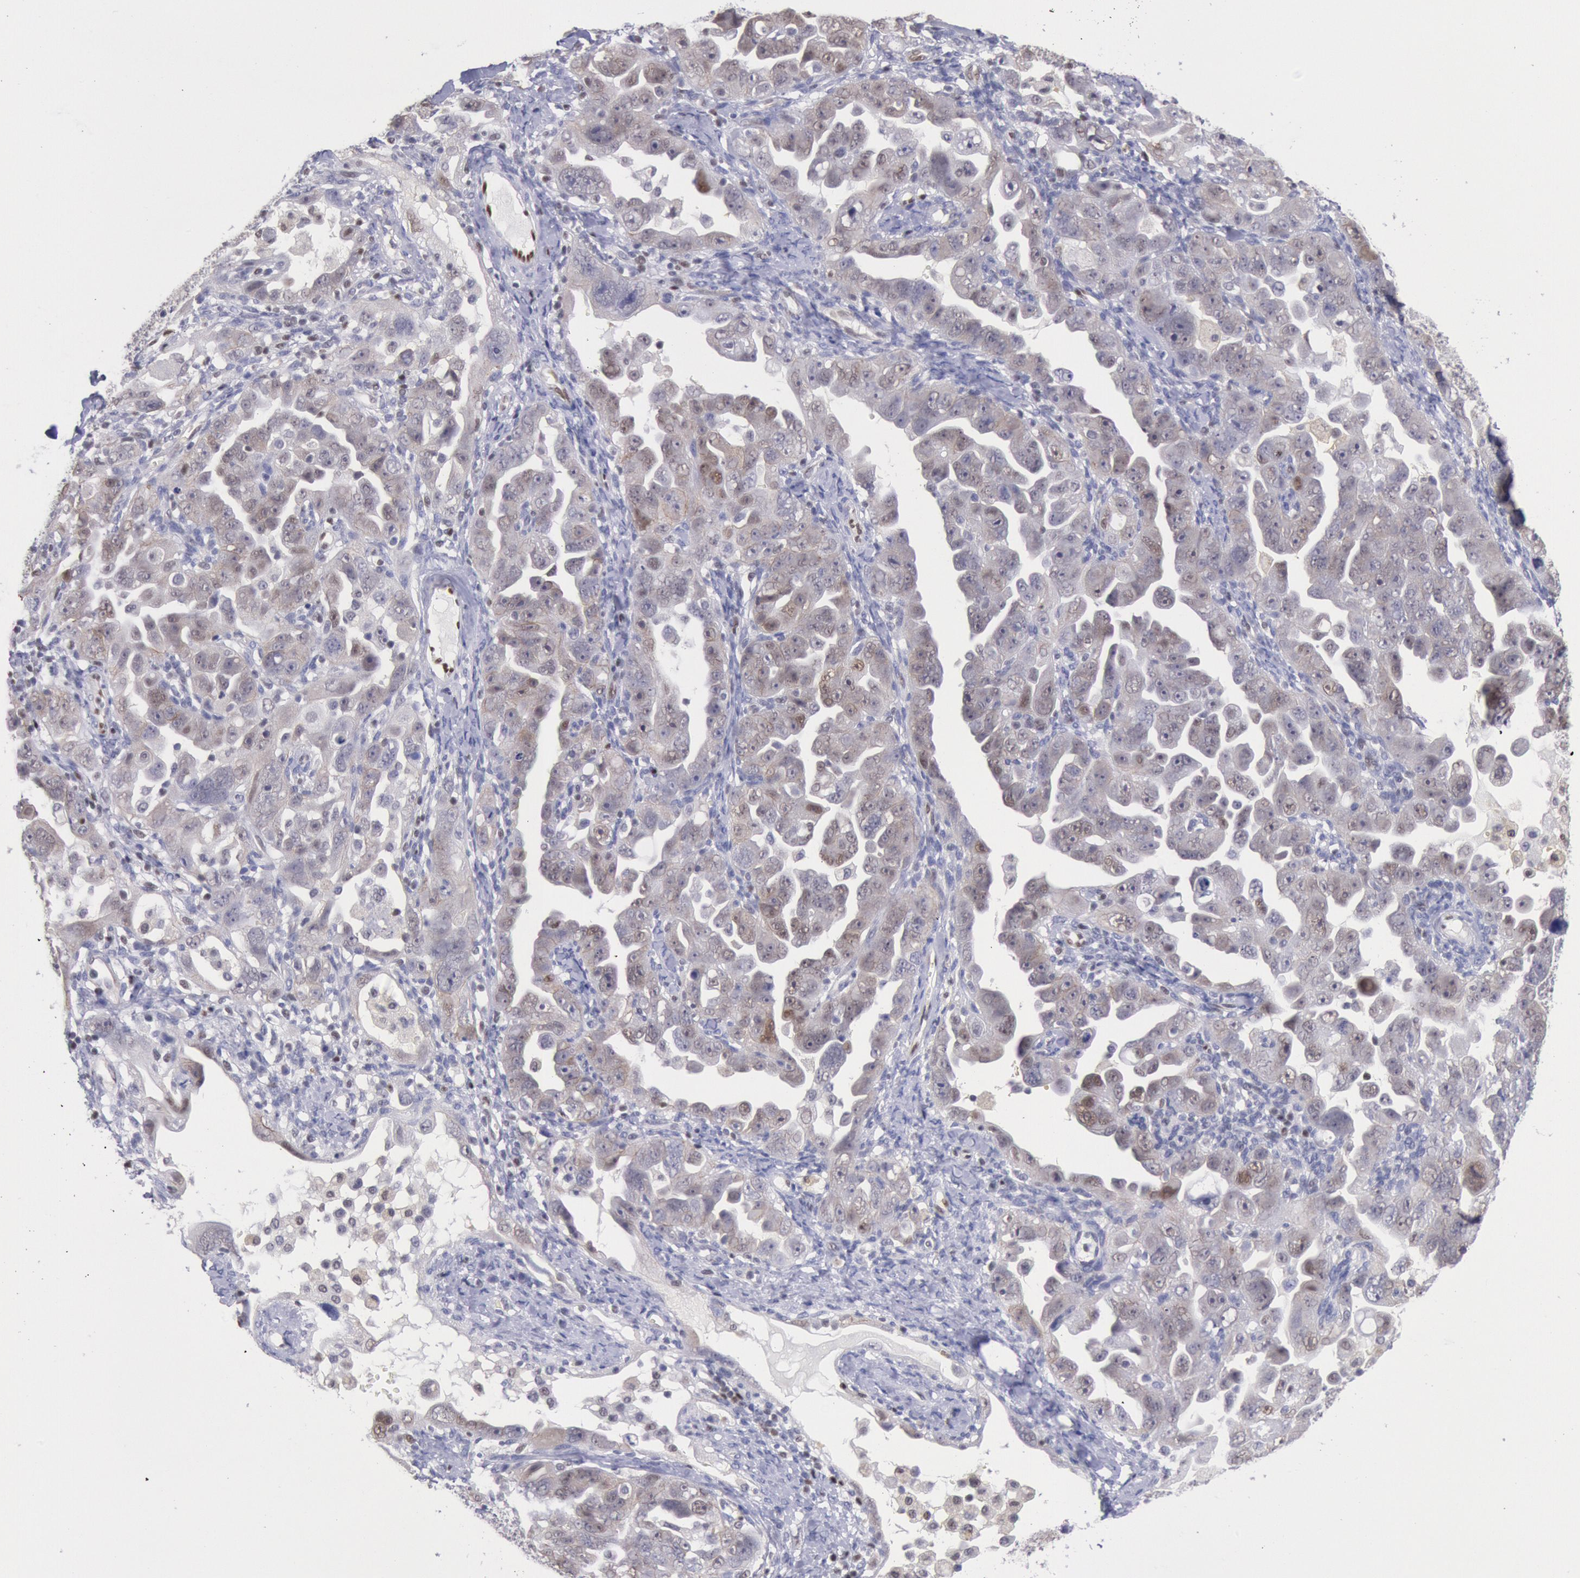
{"staining": {"intensity": "negative", "quantity": "none", "location": "none"}, "tissue": "ovarian cancer", "cell_type": "Tumor cells", "image_type": "cancer", "snomed": [{"axis": "morphology", "description": "Cystadenocarcinoma, serous, NOS"}, {"axis": "topography", "description": "Ovary"}], "caption": "DAB immunohistochemical staining of human ovarian serous cystadenocarcinoma shows no significant expression in tumor cells. Nuclei are stained in blue.", "gene": "RPS6KA5", "patient": {"sex": "female", "age": 66}}